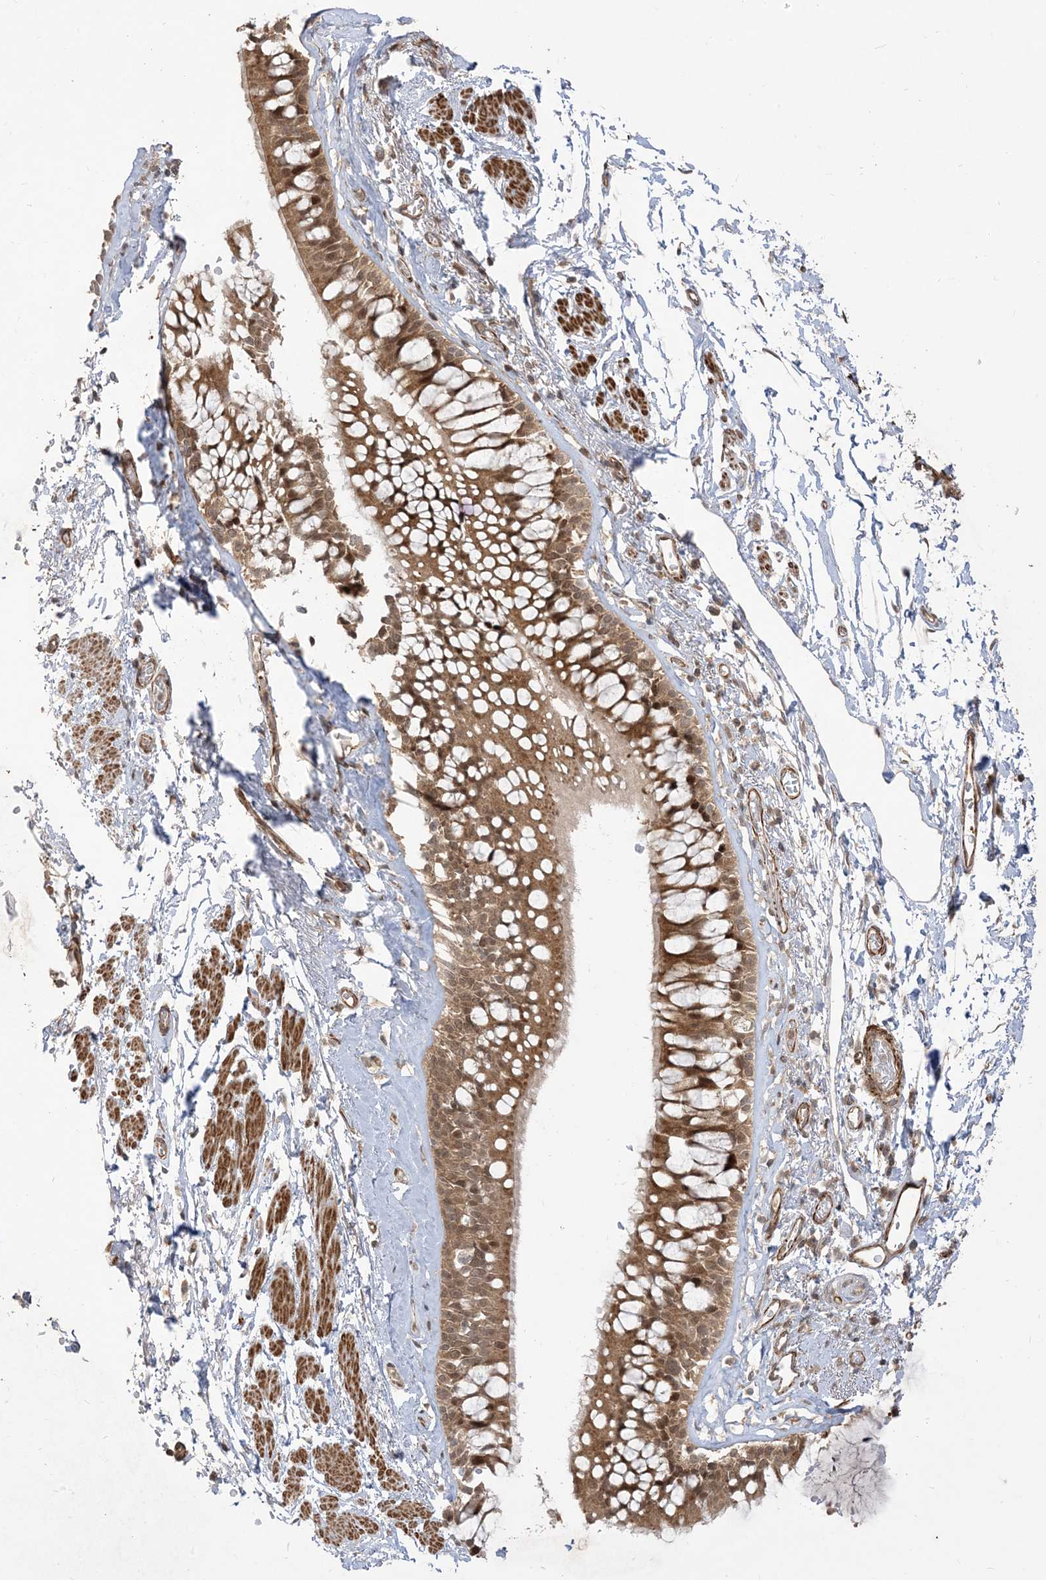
{"staining": {"intensity": "moderate", "quantity": ">75%", "location": "cytoplasmic/membranous,nuclear"}, "tissue": "bronchus", "cell_type": "Respiratory epithelial cells", "image_type": "normal", "snomed": [{"axis": "morphology", "description": "Normal tissue, NOS"}, {"axis": "morphology", "description": "Inflammation, NOS"}, {"axis": "topography", "description": "Cartilage tissue"}, {"axis": "topography", "description": "Bronchus"}, {"axis": "topography", "description": "Lung"}], "caption": "This histopathology image demonstrates unremarkable bronchus stained with immunohistochemistry to label a protein in brown. The cytoplasmic/membranous,nuclear of respiratory epithelial cells show moderate positivity for the protein. Nuclei are counter-stained blue.", "gene": "TBCC", "patient": {"sex": "female", "age": 64}}